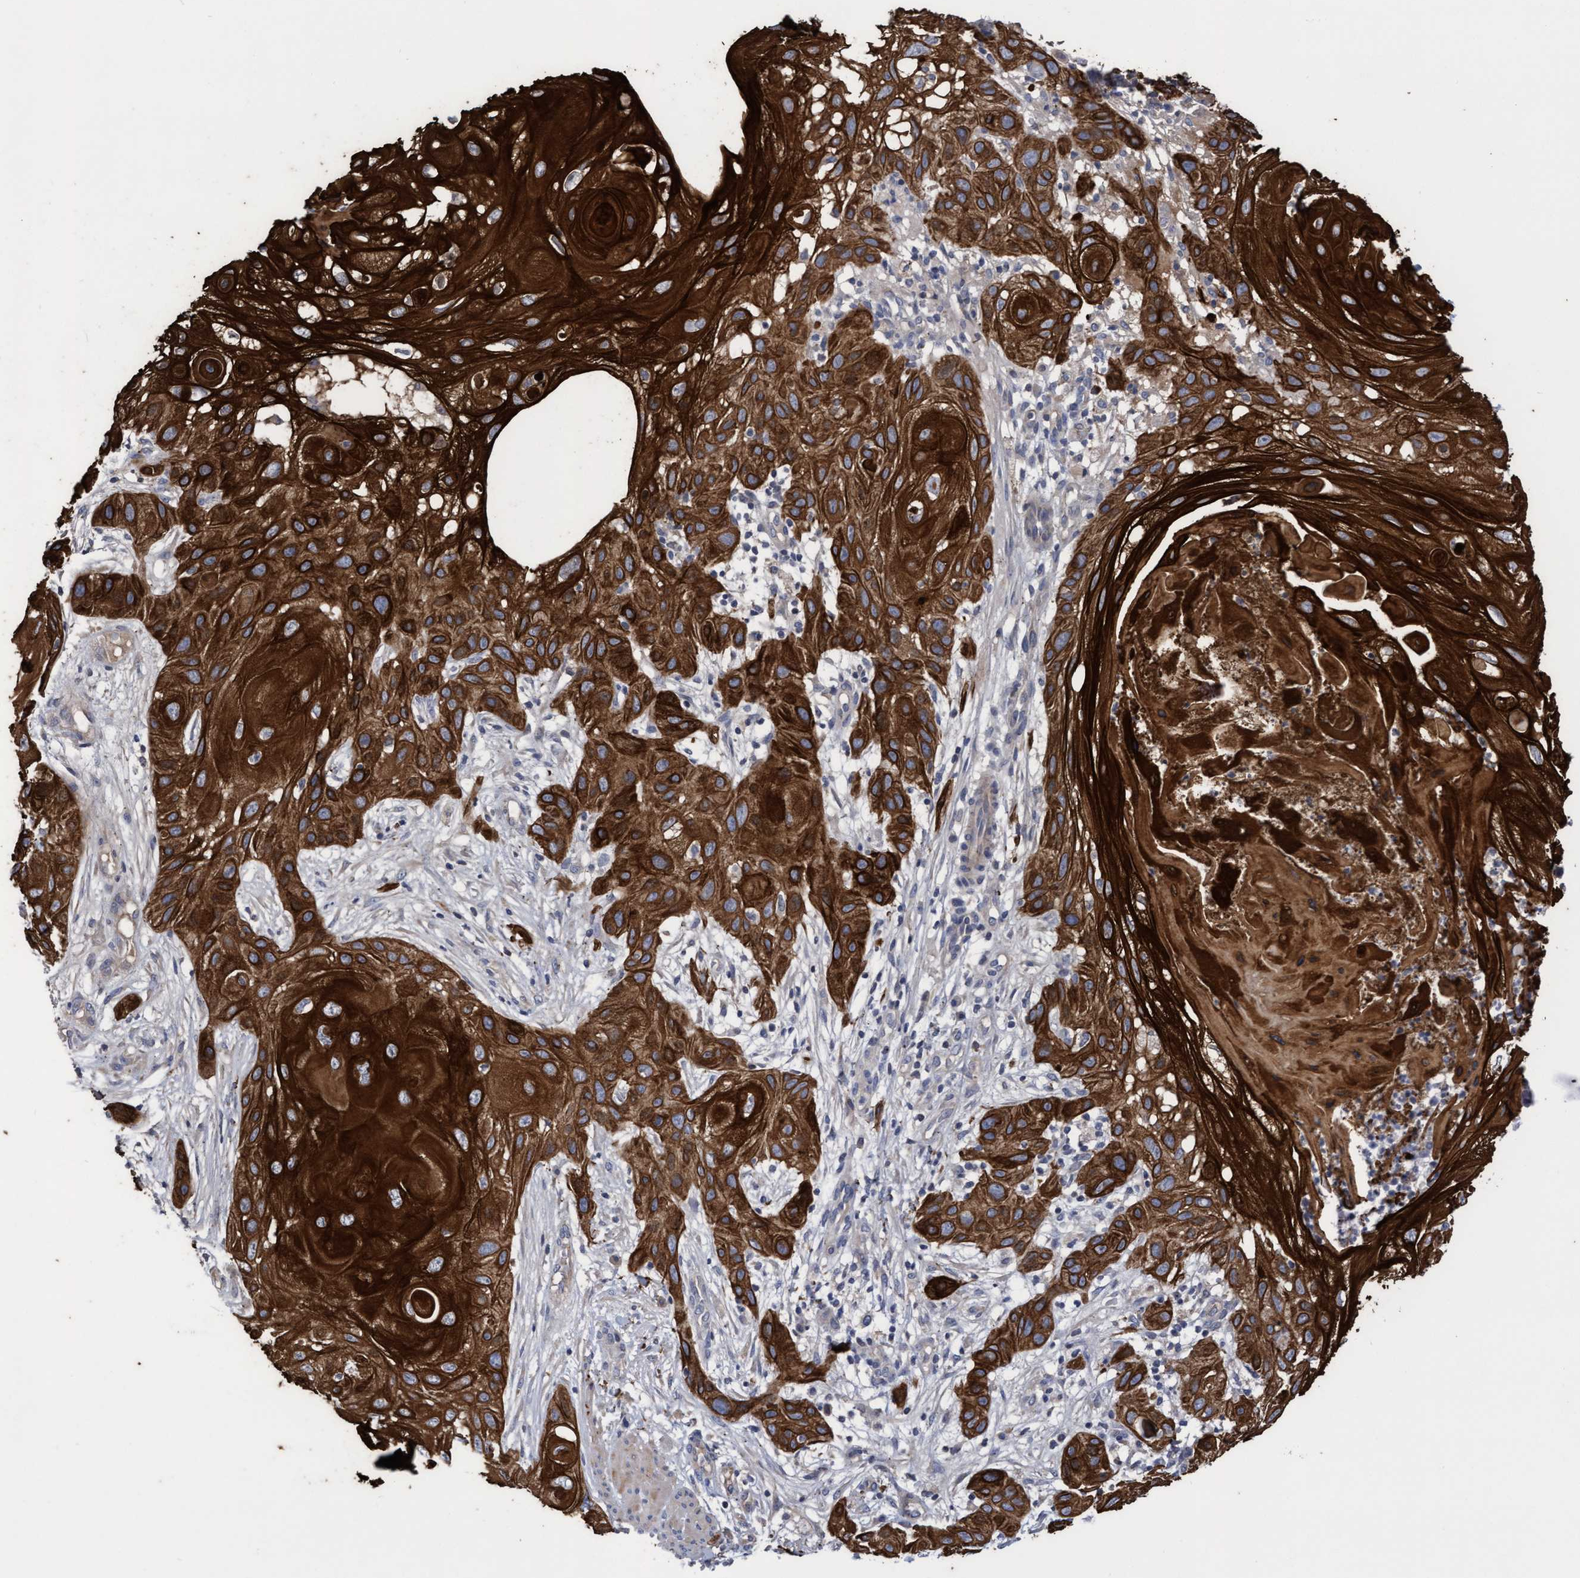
{"staining": {"intensity": "strong", "quantity": ">75%", "location": "cytoplasmic/membranous"}, "tissue": "skin cancer", "cell_type": "Tumor cells", "image_type": "cancer", "snomed": [{"axis": "morphology", "description": "Squamous cell carcinoma, NOS"}, {"axis": "topography", "description": "Skin"}], "caption": "Human skin squamous cell carcinoma stained with a brown dye demonstrates strong cytoplasmic/membranous positive expression in approximately >75% of tumor cells.", "gene": "KRT24", "patient": {"sex": "female", "age": 96}}